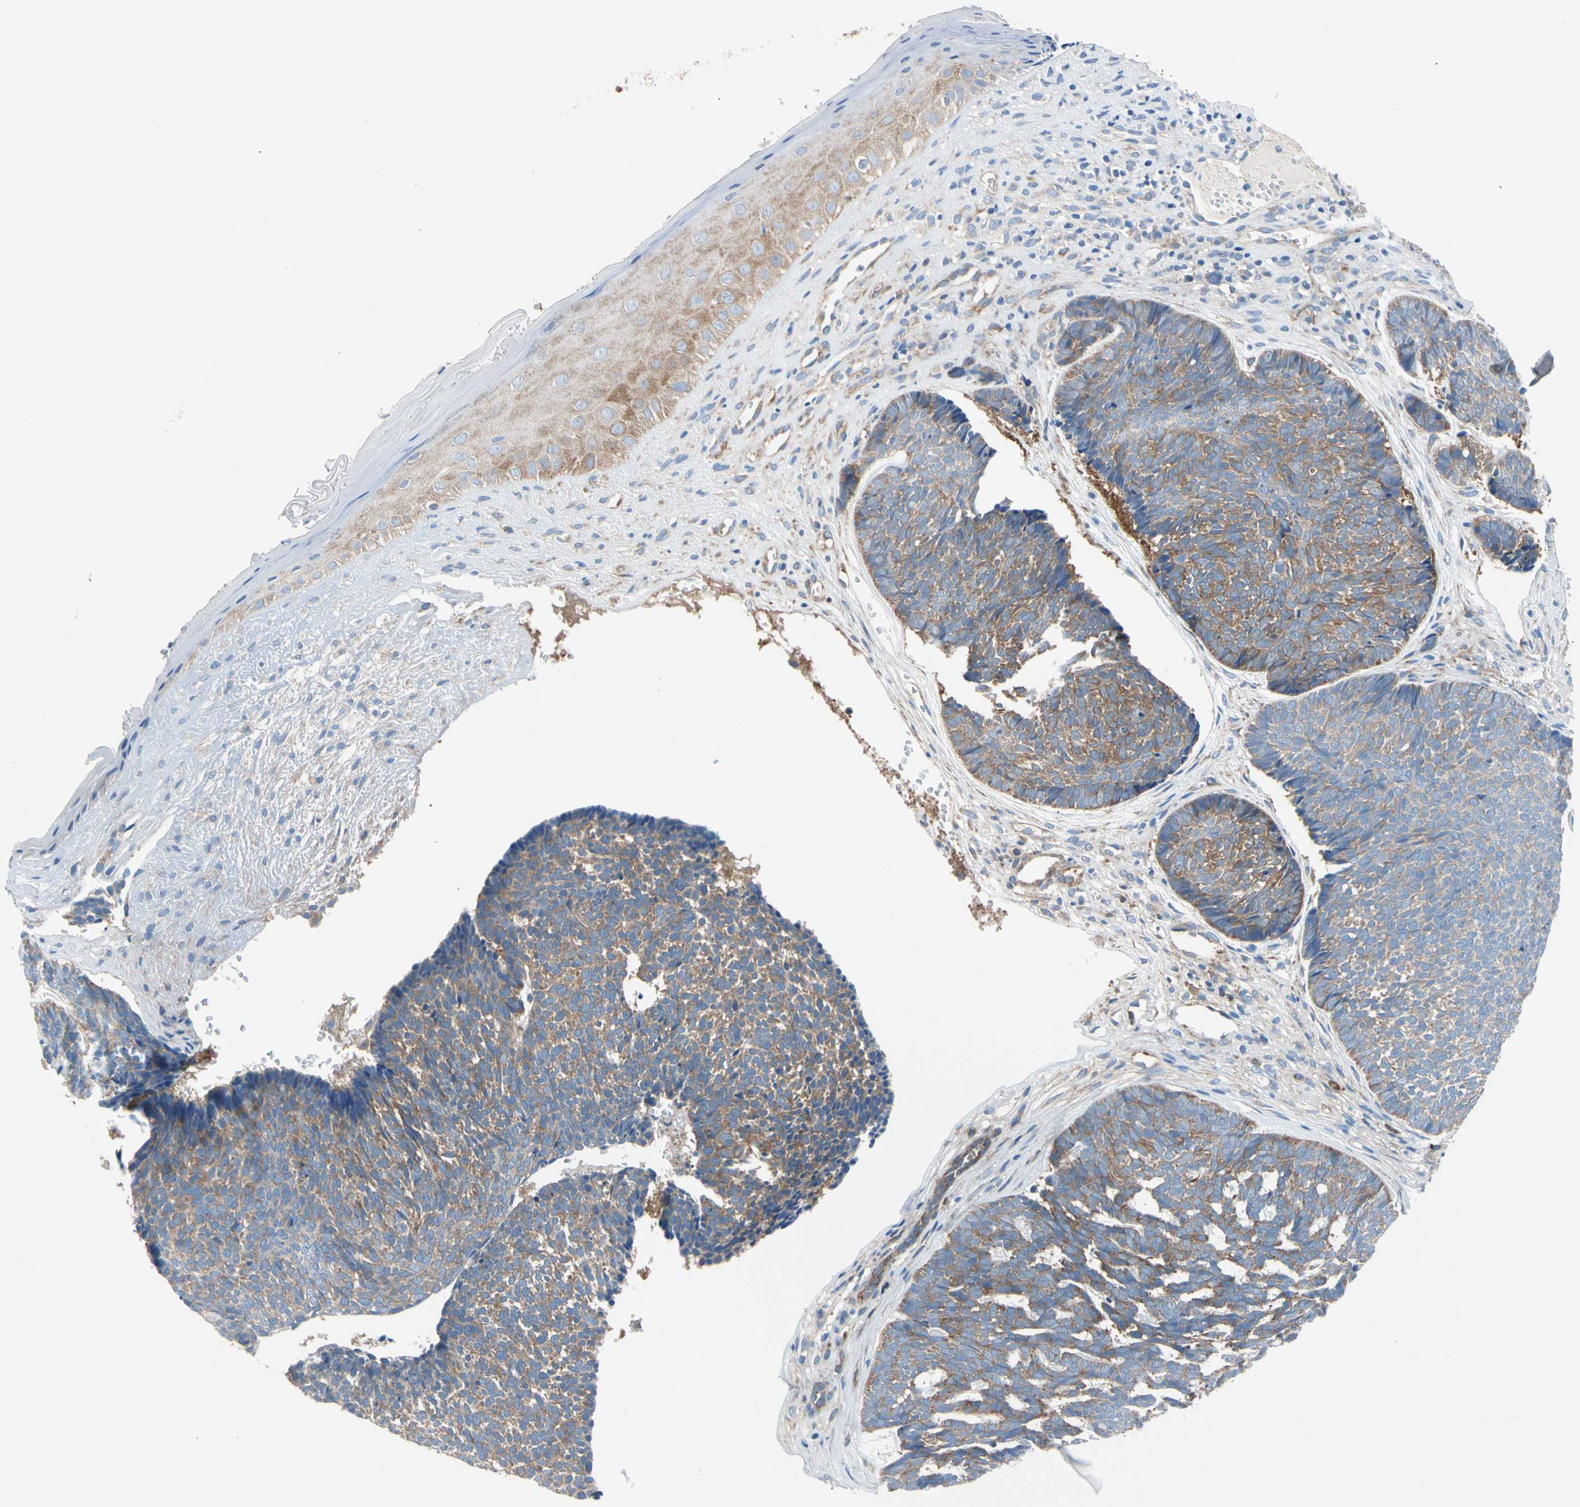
{"staining": {"intensity": "moderate", "quantity": ">75%", "location": "cytoplasmic/membranous"}, "tissue": "skin cancer", "cell_type": "Tumor cells", "image_type": "cancer", "snomed": [{"axis": "morphology", "description": "Basal cell carcinoma"}, {"axis": "topography", "description": "Skin"}], "caption": "Moderate cytoplasmic/membranous expression for a protein is seen in about >75% of tumor cells of skin basal cell carcinoma using immunohistochemistry (IHC).", "gene": "GPHN", "patient": {"sex": "male", "age": 84}}